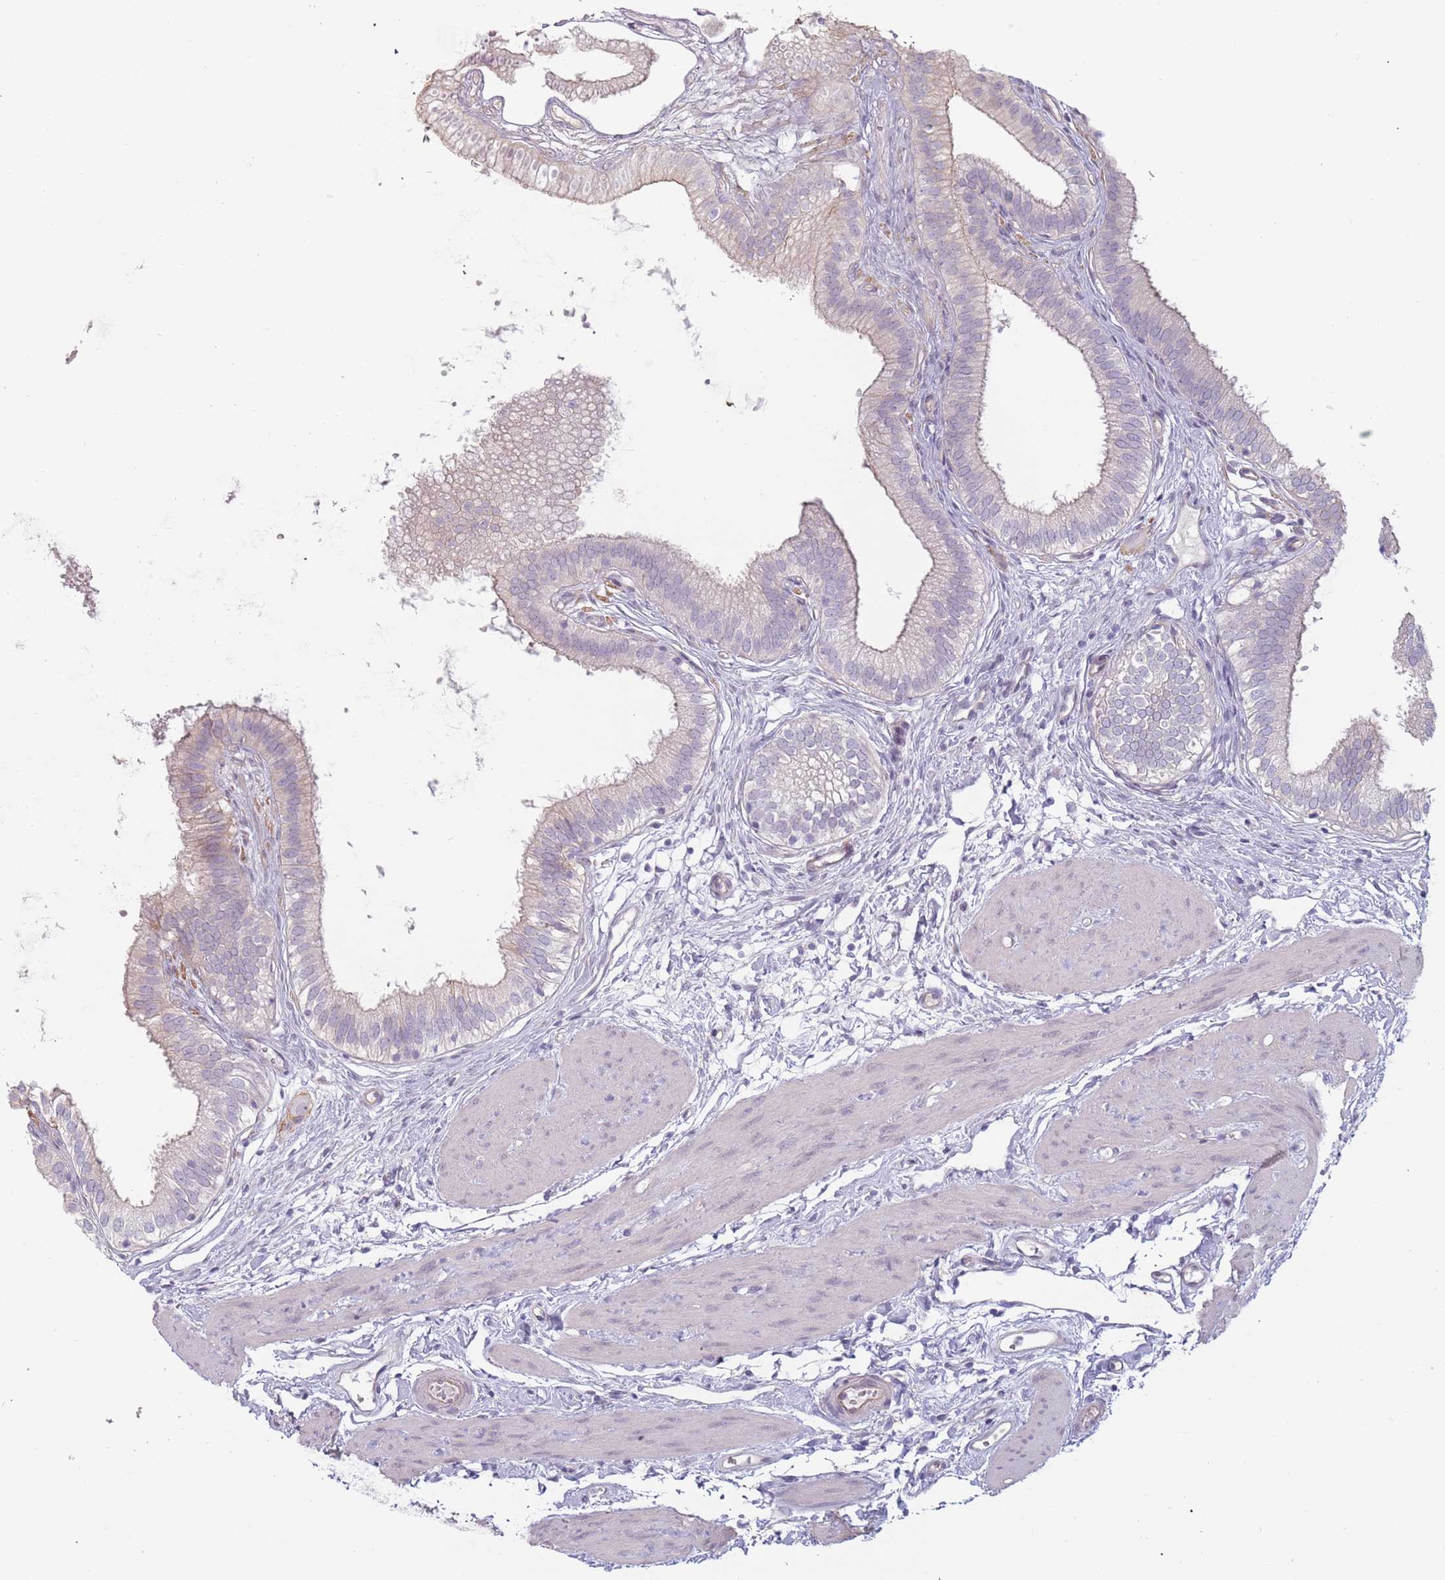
{"staining": {"intensity": "negative", "quantity": "none", "location": "none"}, "tissue": "gallbladder", "cell_type": "Glandular cells", "image_type": "normal", "snomed": [{"axis": "morphology", "description": "Normal tissue, NOS"}, {"axis": "topography", "description": "Gallbladder"}], "caption": "Immunohistochemistry (IHC) histopathology image of normal gallbladder: gallbladder stained with DAB shows no significant protein staining in glandular cells. (DAB (3,3'-diaminobenzidine) immunohistochemistry (IHC) with hematoxylin counter stain).", "gene": "RFX2", "patient": {"sex": "female", "age": 54}}